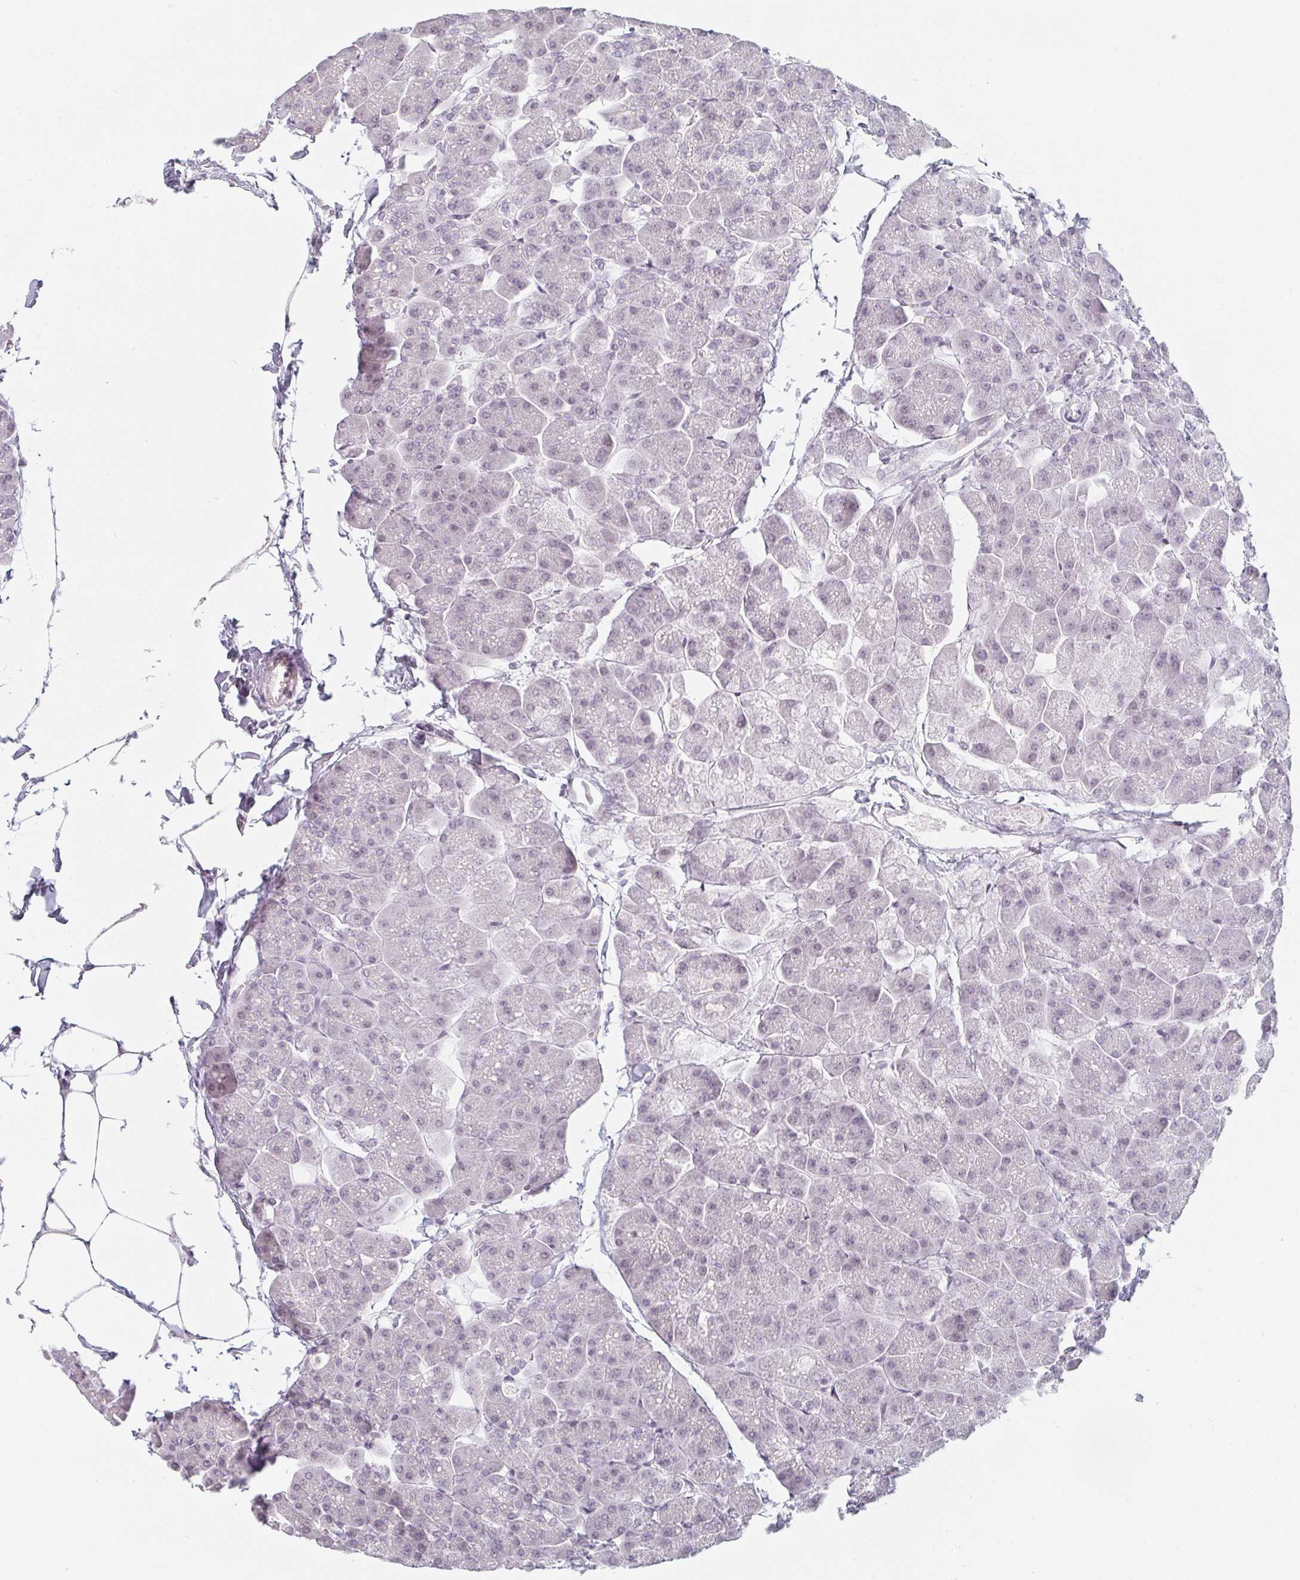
{"staining": {"intensity": "negative", "quantity": "none", "location": "none"}, "tissue": "pancreas", "cell_type": "Exocrine glandular cells", "image_type": "normal", "snomed": [{"axis": "morphology", "description": "Normal tissue, NOS"}, {"axis": "topography", "description": "Pancreas"}], "caption": "DAB immunohistochemical staining of unremarkable human pancreas shows no significant staining in exocrine glandular cells.", "gene": "RBBP6", "patient": {"sex": "male", "age": 35}}